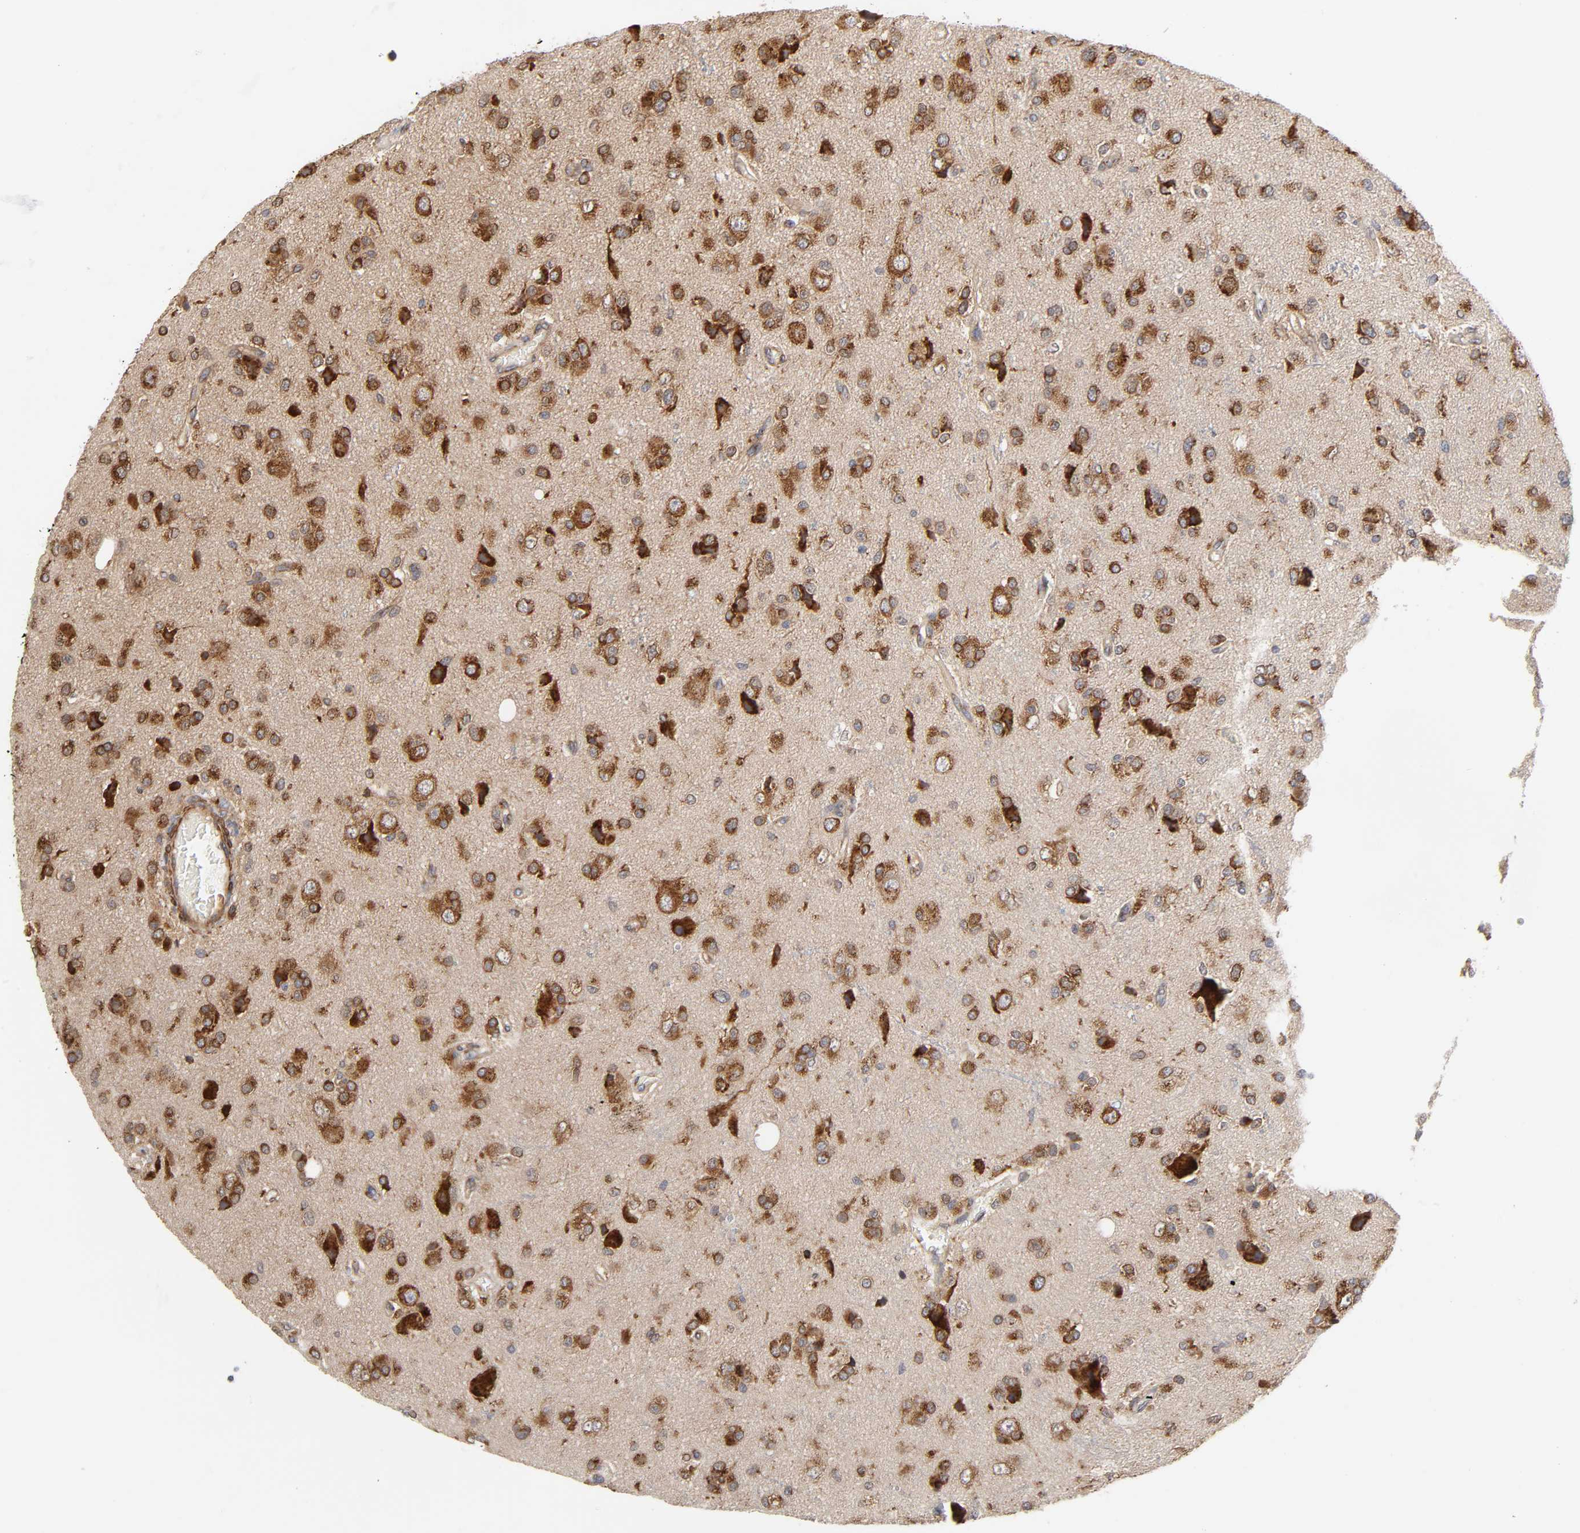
{"staining": {"intensity": "strong", "quantity": "25%-75%", "location": "cytoplasmic/membranous"}, "tissue": "glioma", "cell_type": "Tumor cells", "image_type": "cancer", "snomed": [{"axis": "morphology", "description": "Glioma, malignant, High grade"}, {"axis": "topography", "description": "Brain"}], "caption": "Strong cytoplasmic/membranous protein expression is present in about 25%-75% of tumor cells in glioma.", "gene": "GNPTG", "patient": {"sex": "male", "age": 47}}